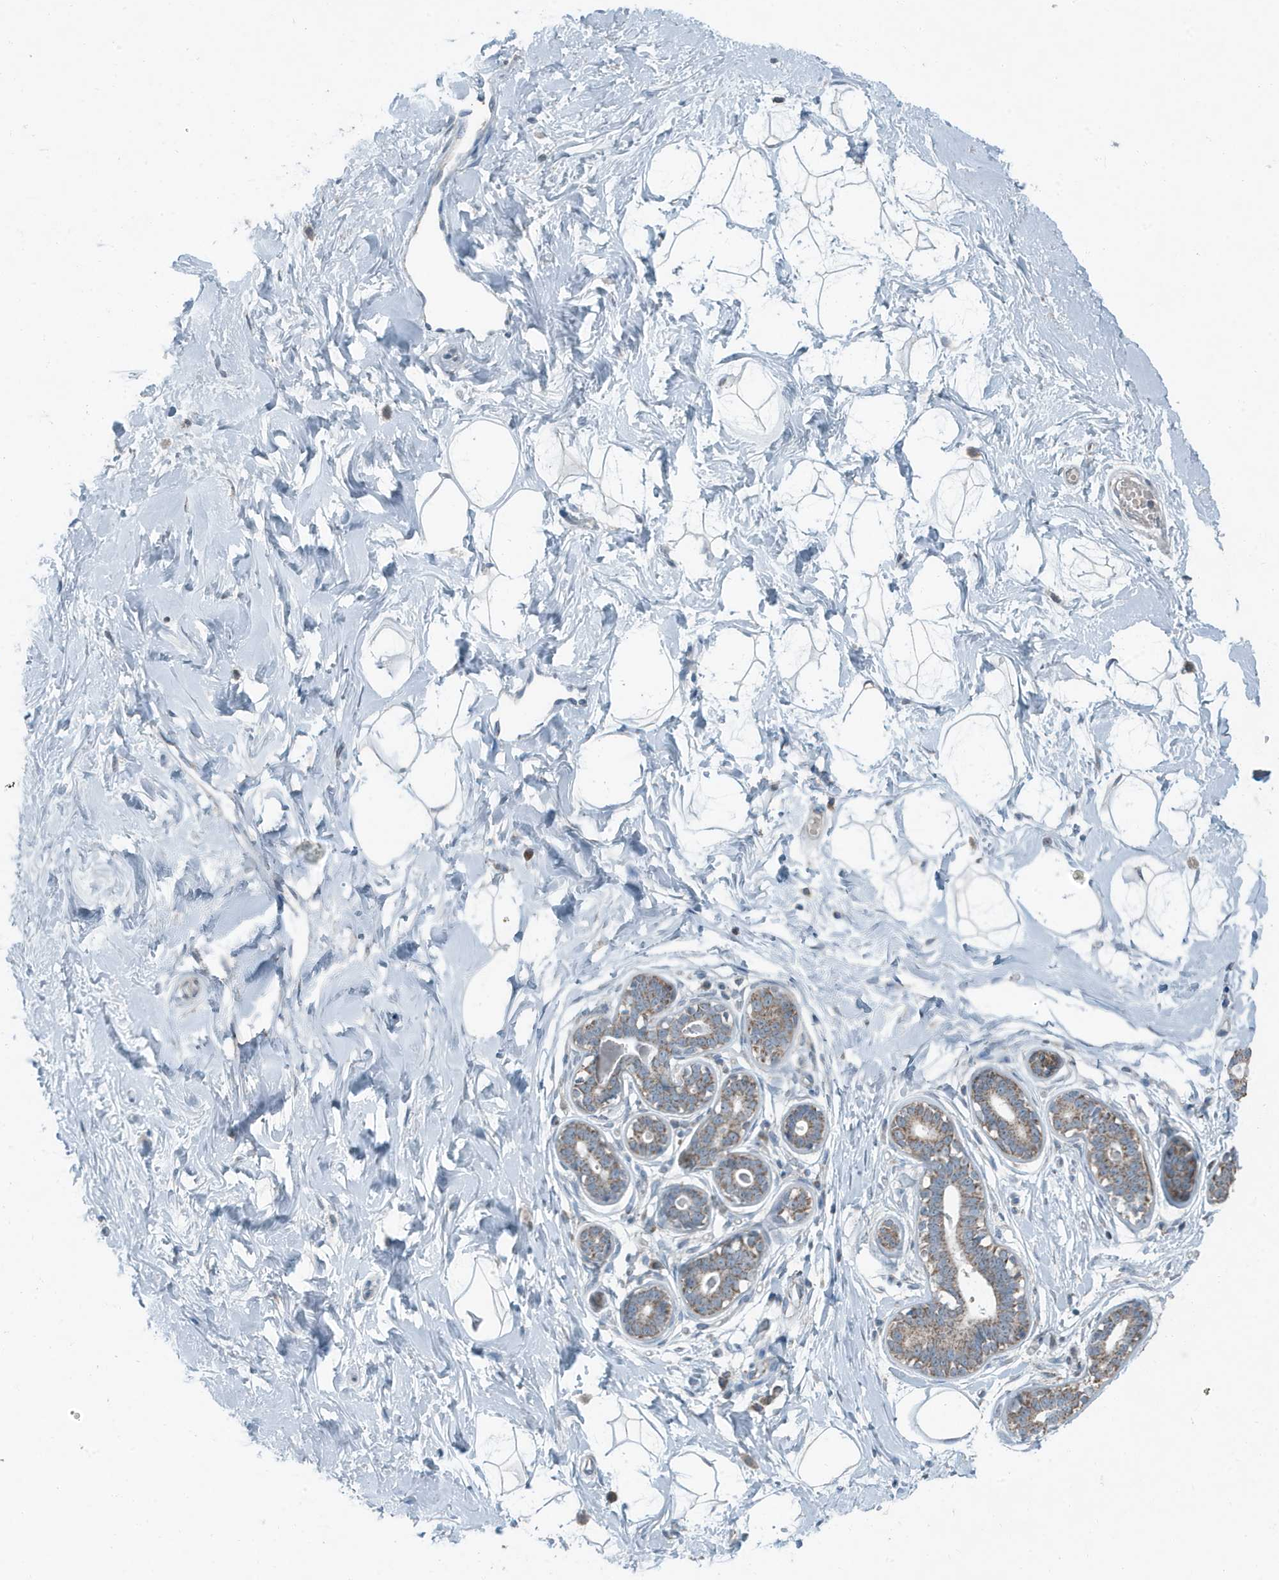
{"staining": {"intensity": "negative", "quantity": "none", "location": "none"}, "tissue": "breast", "cell_type": "Adipocytes", "image_type": "normal", "snomed": [{"axis": "morphology", "description": "Normal tissue, NOS"}, {"axis": "morphology", "description": "Adenoma, NOS"}, {"axis": "topography", "description": "Breast"}], "caption": "High power microscopy image of an IHC photomicrograph of normal breast, revealing no significant positivity in adipocytes.", "gene": "MT", "patient": {"sex": "female", "age": 23}}